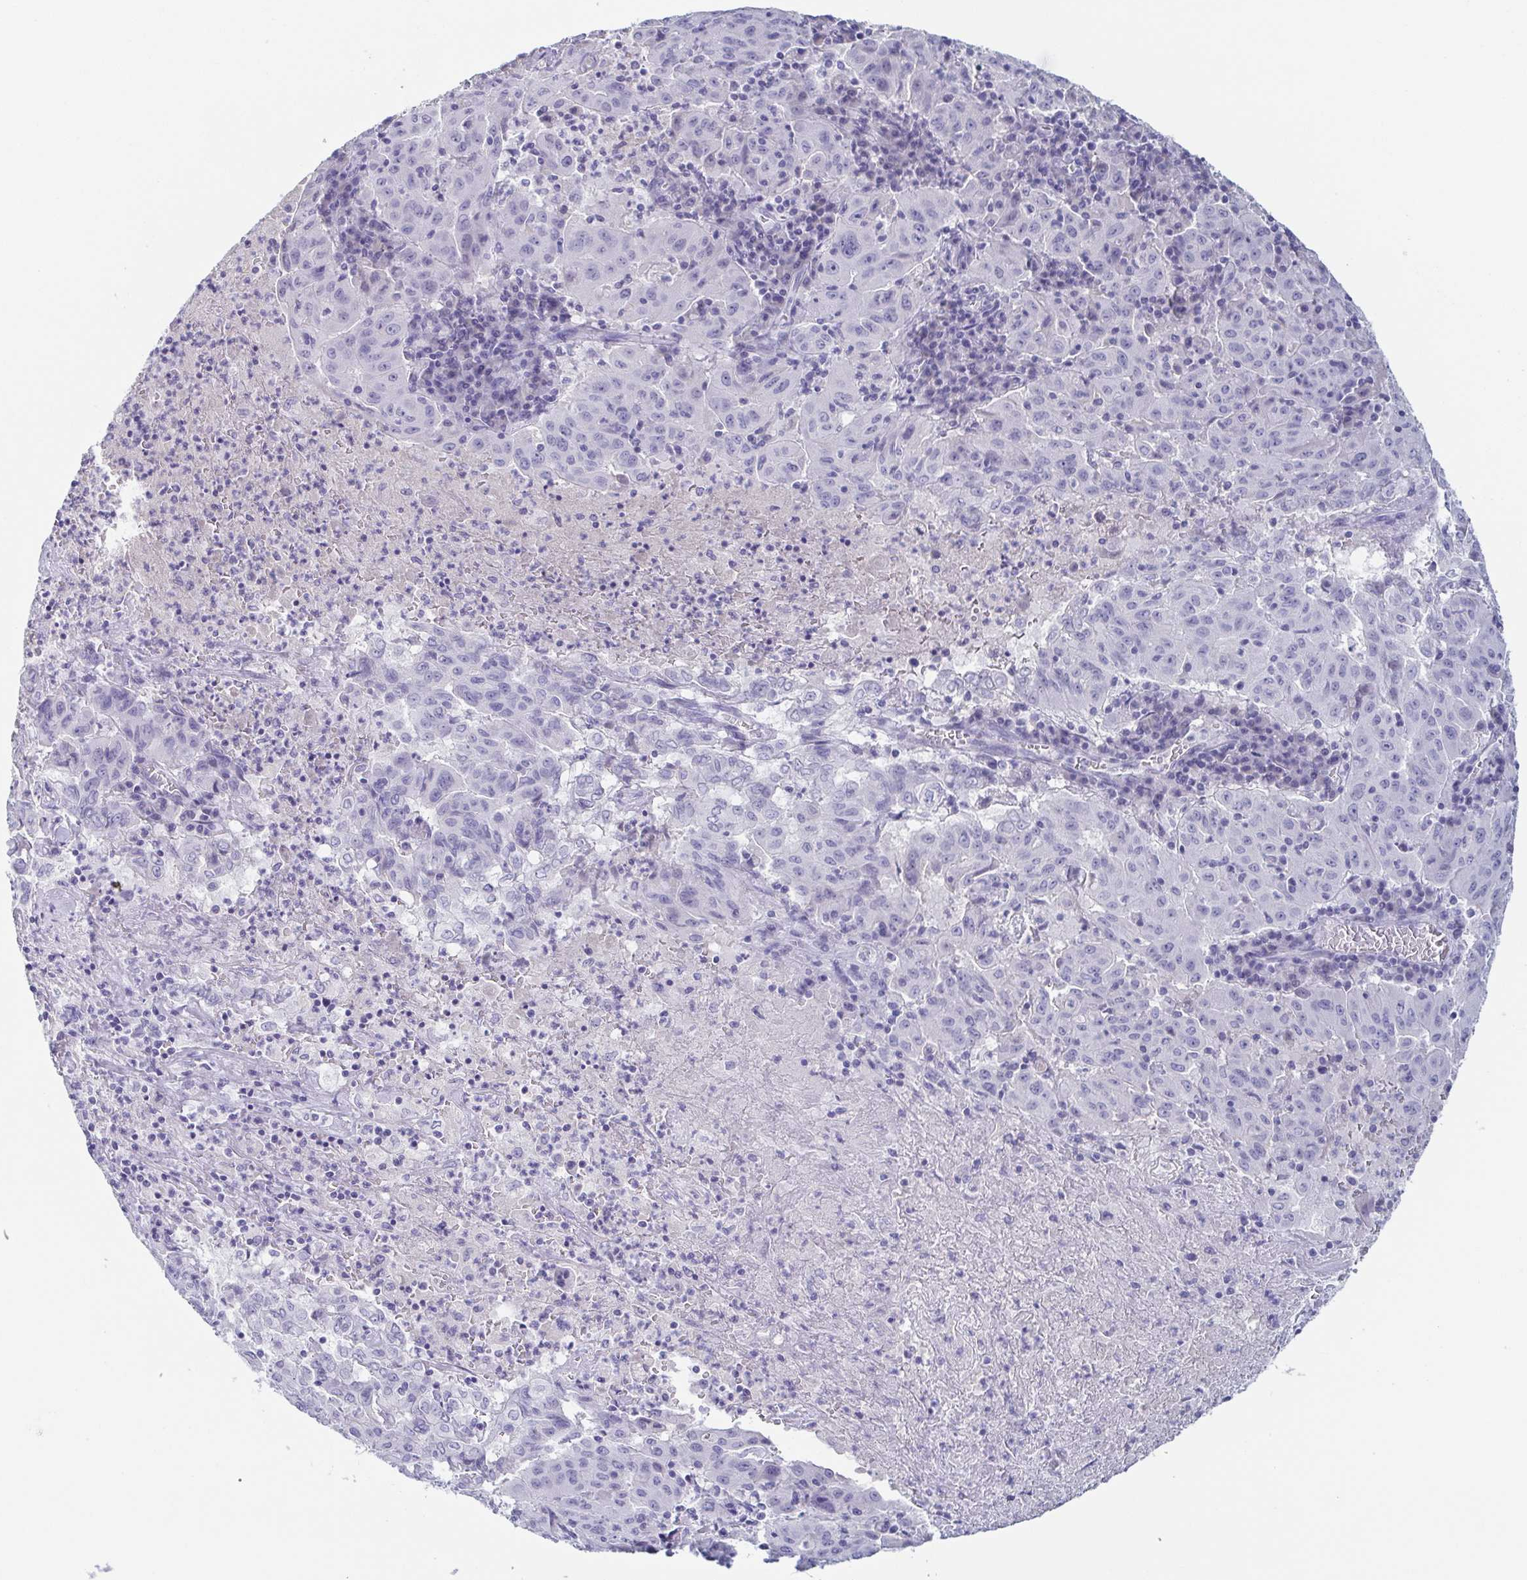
{"staining": {"intensity": "negative", "quantity": "none", "location": "none"}, "tissue": "pancreatic cancer", "cell_type": "Tumor cells", "image_type": "cancer", "snomed": [{"axis": "morphology", "description": "Adenocarcinoma, NOS"}, {"axis": "topography", "description": "Pancreas"}], "caption": "Tumor cells are negative for protein expression in human pancreatic cancer.", "gene": "ITLN1", "patient": {"sex": "male", "age": 63}}